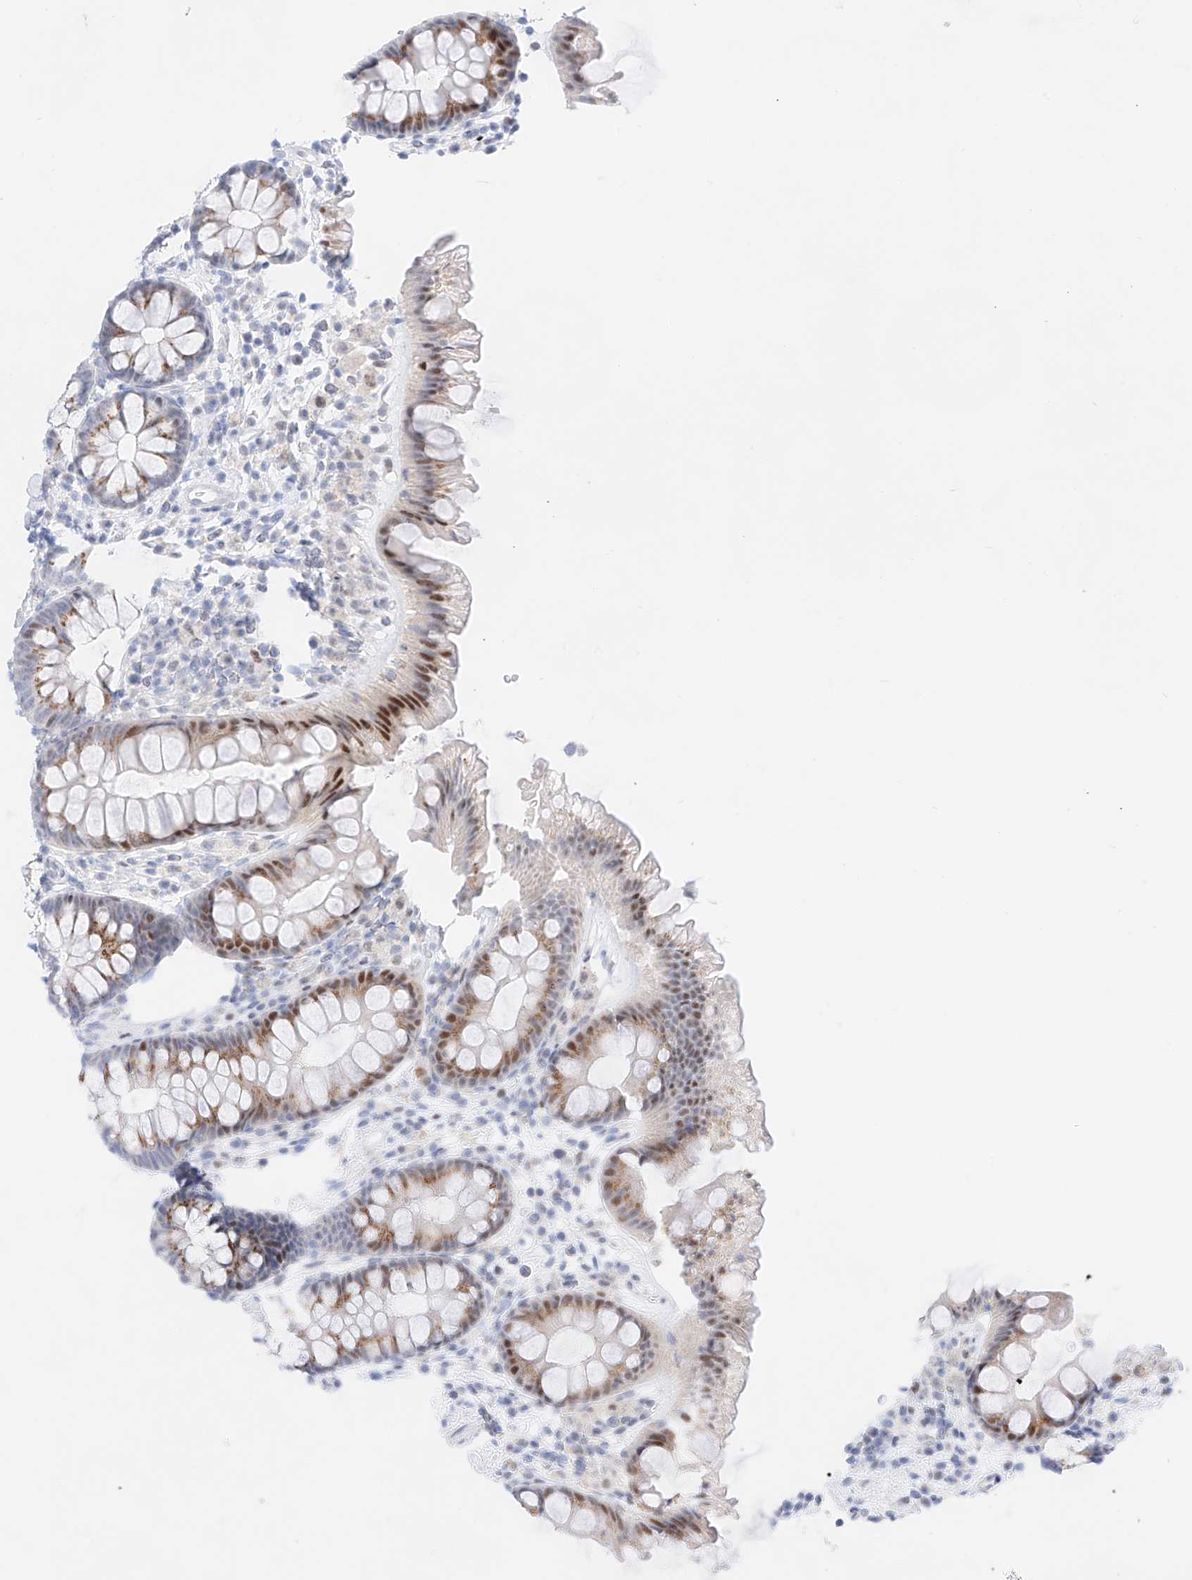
{"staining": {"intensity": "negative", "quantity": "none", "location": "none"}, "tissue": "colon", "cell_type": "Endothelial cells", "image_type": "normal", "snomed": [{"axis": "morphology", "description": "Normal tissue, NOS"}, {"axis": "topography", "description": "Colon"}], "caption": "Endothelial cells are negative for protein expression in benign human colon. (Brightfield microscopy of DAB (3,3'-diaminobenzidine) immunohistochemistry at high magnification).", "gene": "NT5C3B", "patient": {"sex": "female", "age": 62}}